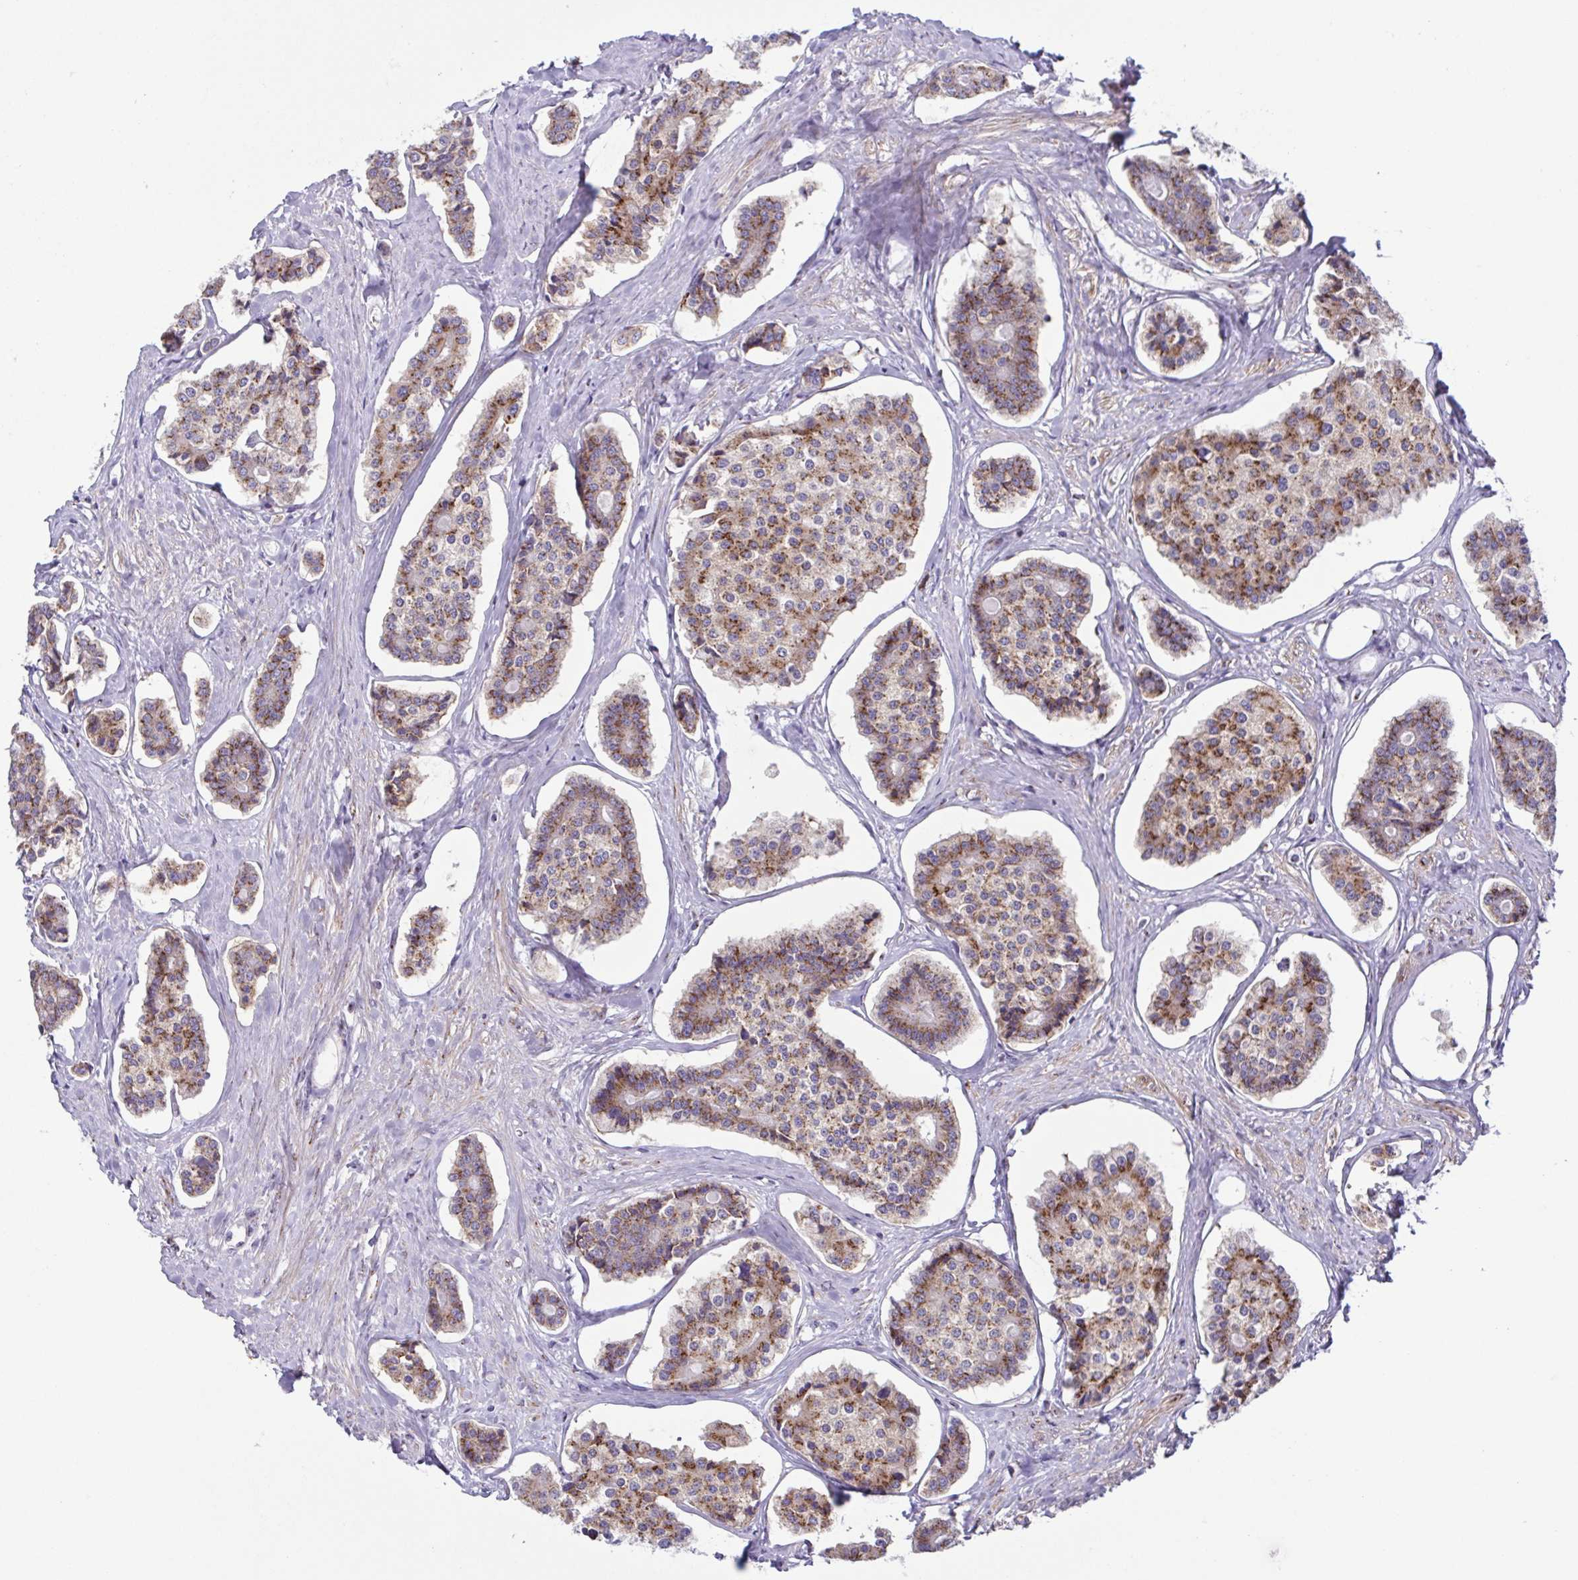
{"staining": {"intensity": "moderate", "quantity": ">75%", "location": "cytoplasmic/membranous"}, "tissue": "carcinoid", "cell_type": "Tumor cells", "image_type": "cancer", "snomed": [{"axis": "morphology", "description": "Carcinoid, malignant, NOS"}, {"axis": "topography", "description": "Small intestine"}], "caption": "An immunohistochemistry (IHC) image of tumor tissue is shown. Protein staining in brown shows moderate cytoplasmic/membranous positivity in malignant carcinoid within tumor cells.", "gene": "COL17A1", "patient": {"sex": "female", "age": 65}}